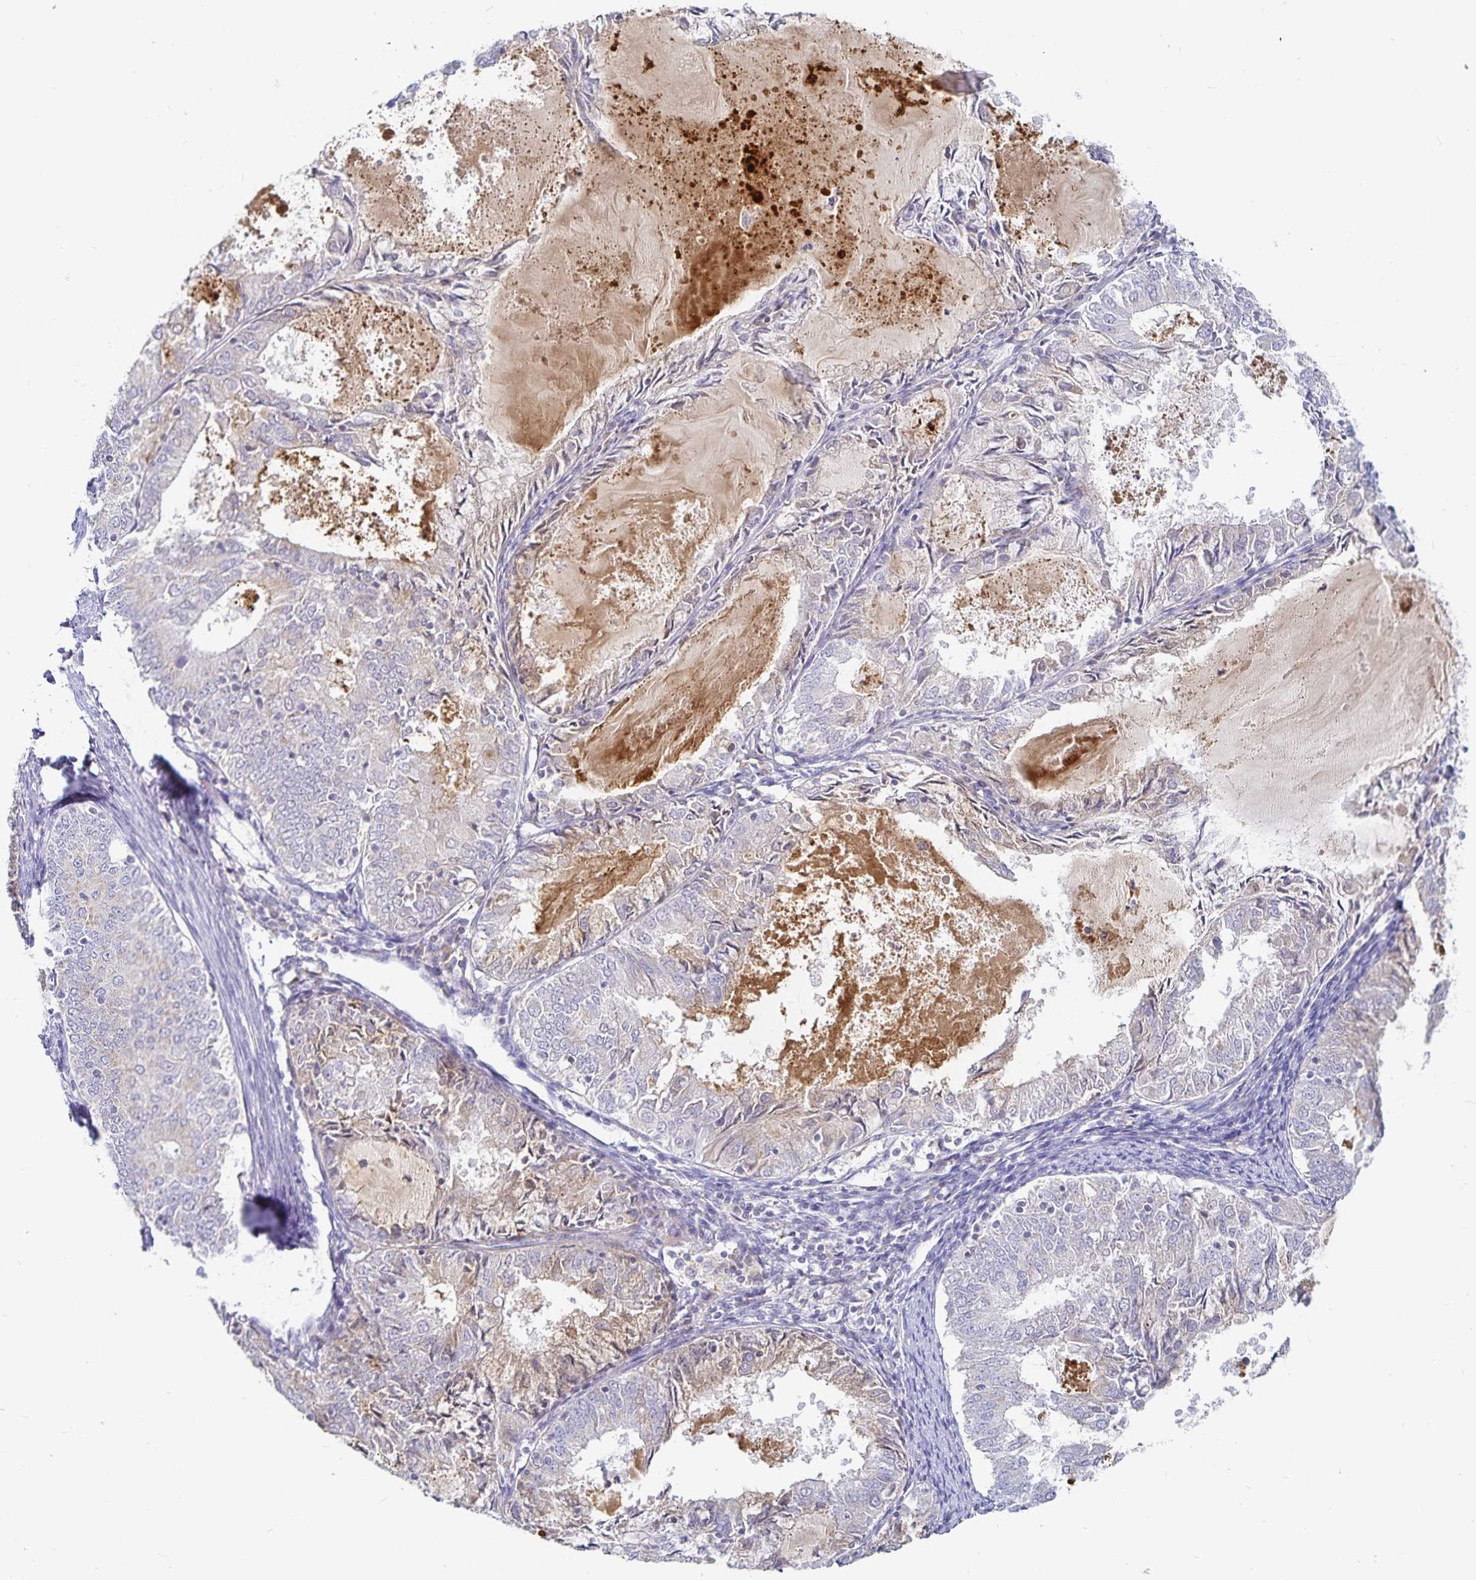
{"staining": {"intensity": "negative", "quantity": "none", "location": "none"}, "tissue": "endometrial cancer", "cell_type": "Tumor cells", "image_type": "cancer", "snomed": [{"axis": "morphology", "description": "Adenocarcinoma, NOS"}, {"axis": "topography", "description": "Endometrium"}], "caption": "This image is of endometrial cancer (adenocarcinoma) stained with immunohistochemistry (IHC) to label a protein in brown with the nuclei are counter-stained blue. There is no staining in tumor cells. The staining is performed using DAB brown chromogen with nuclei counter-stained in using hematoxylin.", "gene": "PKHD1", "patient": {"sex": "female", "age": 57}}